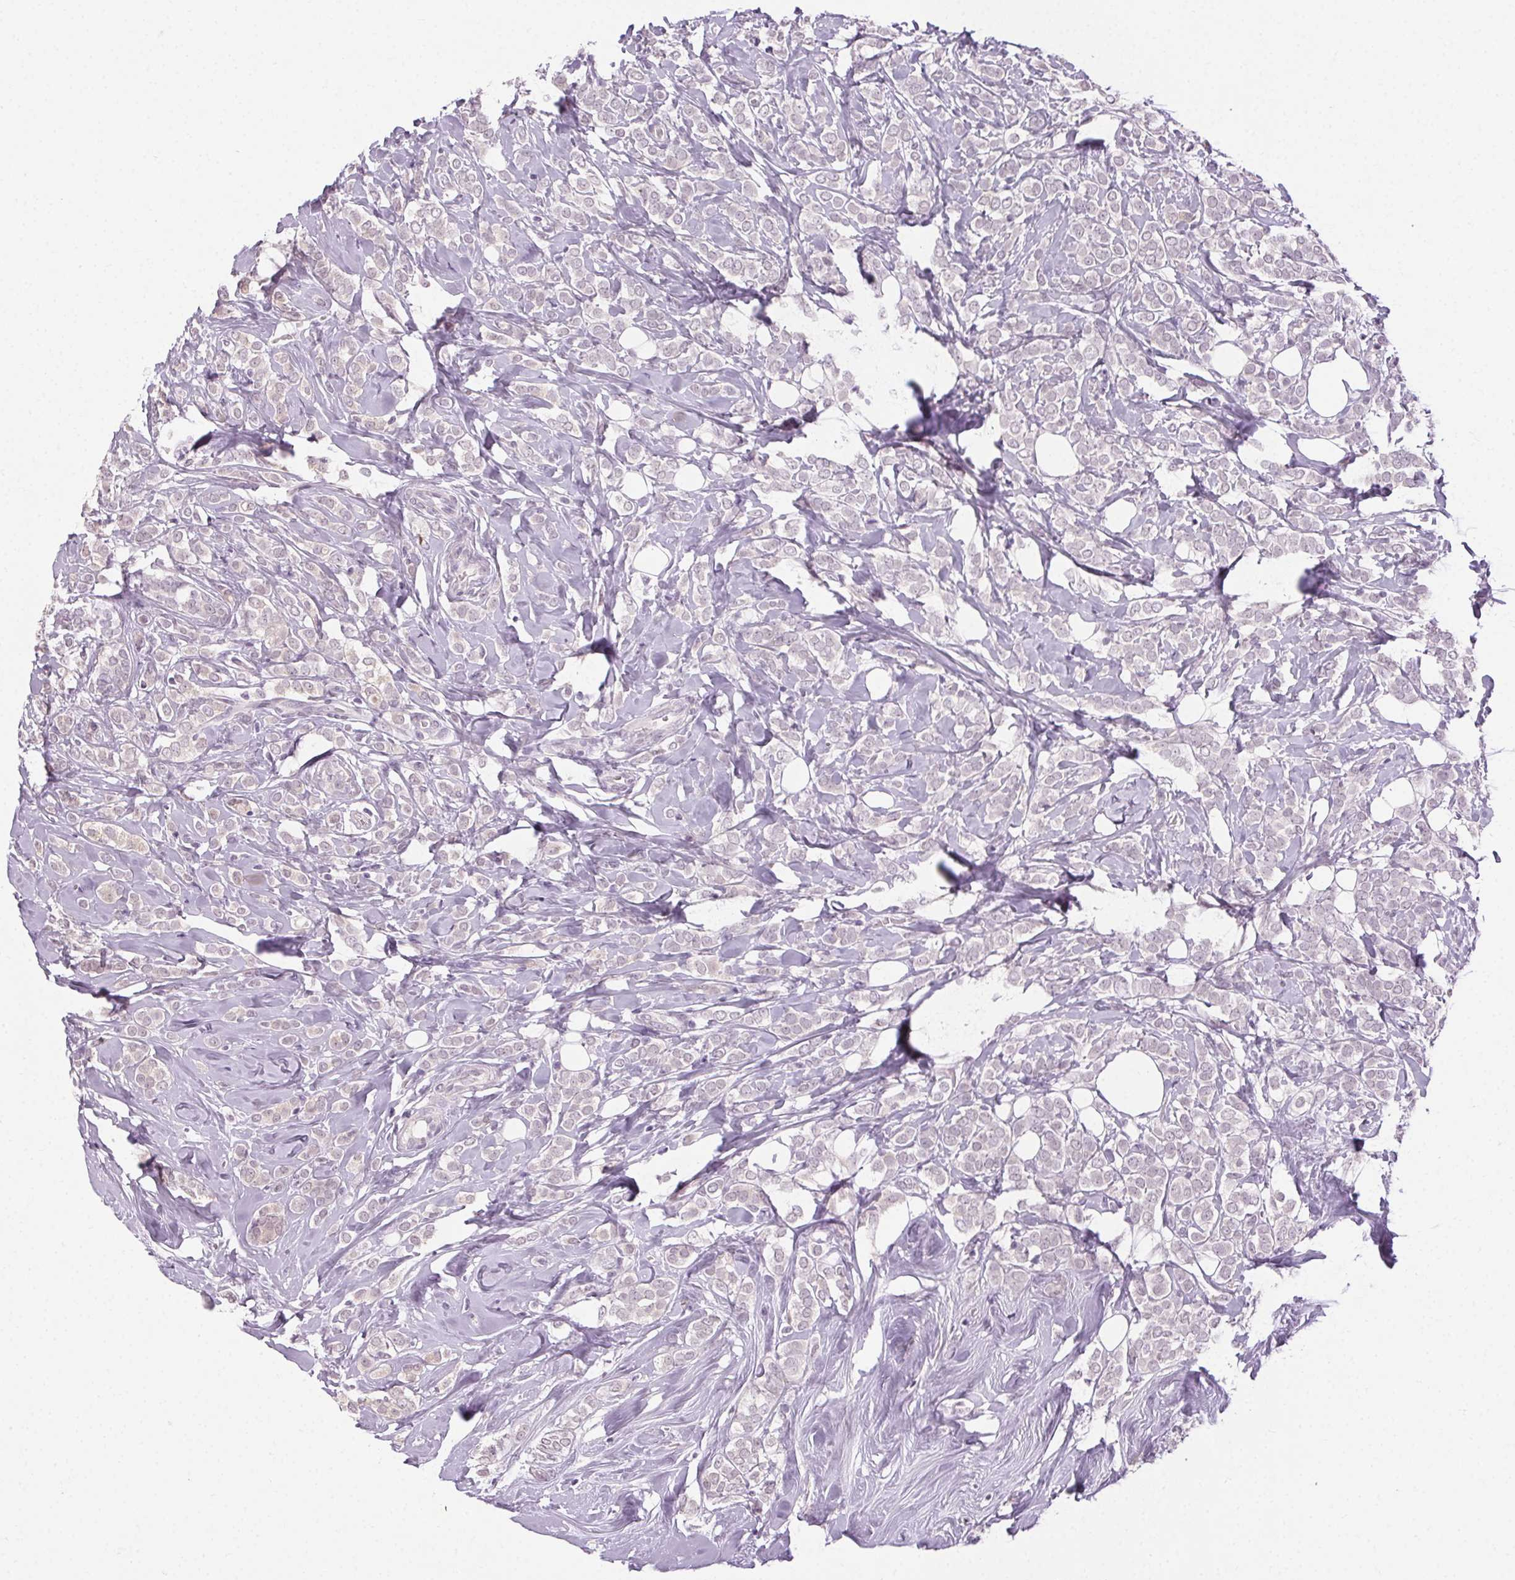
{"staining": {"intensity": "weak", "quantity": ">75%", "location": "nuclear"}, "tissue": "breast cancer", "cell_type": "Tumor cells", "image_type": "cancer", "snomed": [{"axis": "morphology", "description": "Lobular carcinoma"}, {"axis": "topography", "description": "Breast"}], "caption": "Immunohistochemical staining of breast cancer (lobular carcinoma) shows low levels of weak nuclear positivity in approximately >75% of tumor cells.", "gene": "FAM168A", "patient": {"sex": "female", "age": 49}}